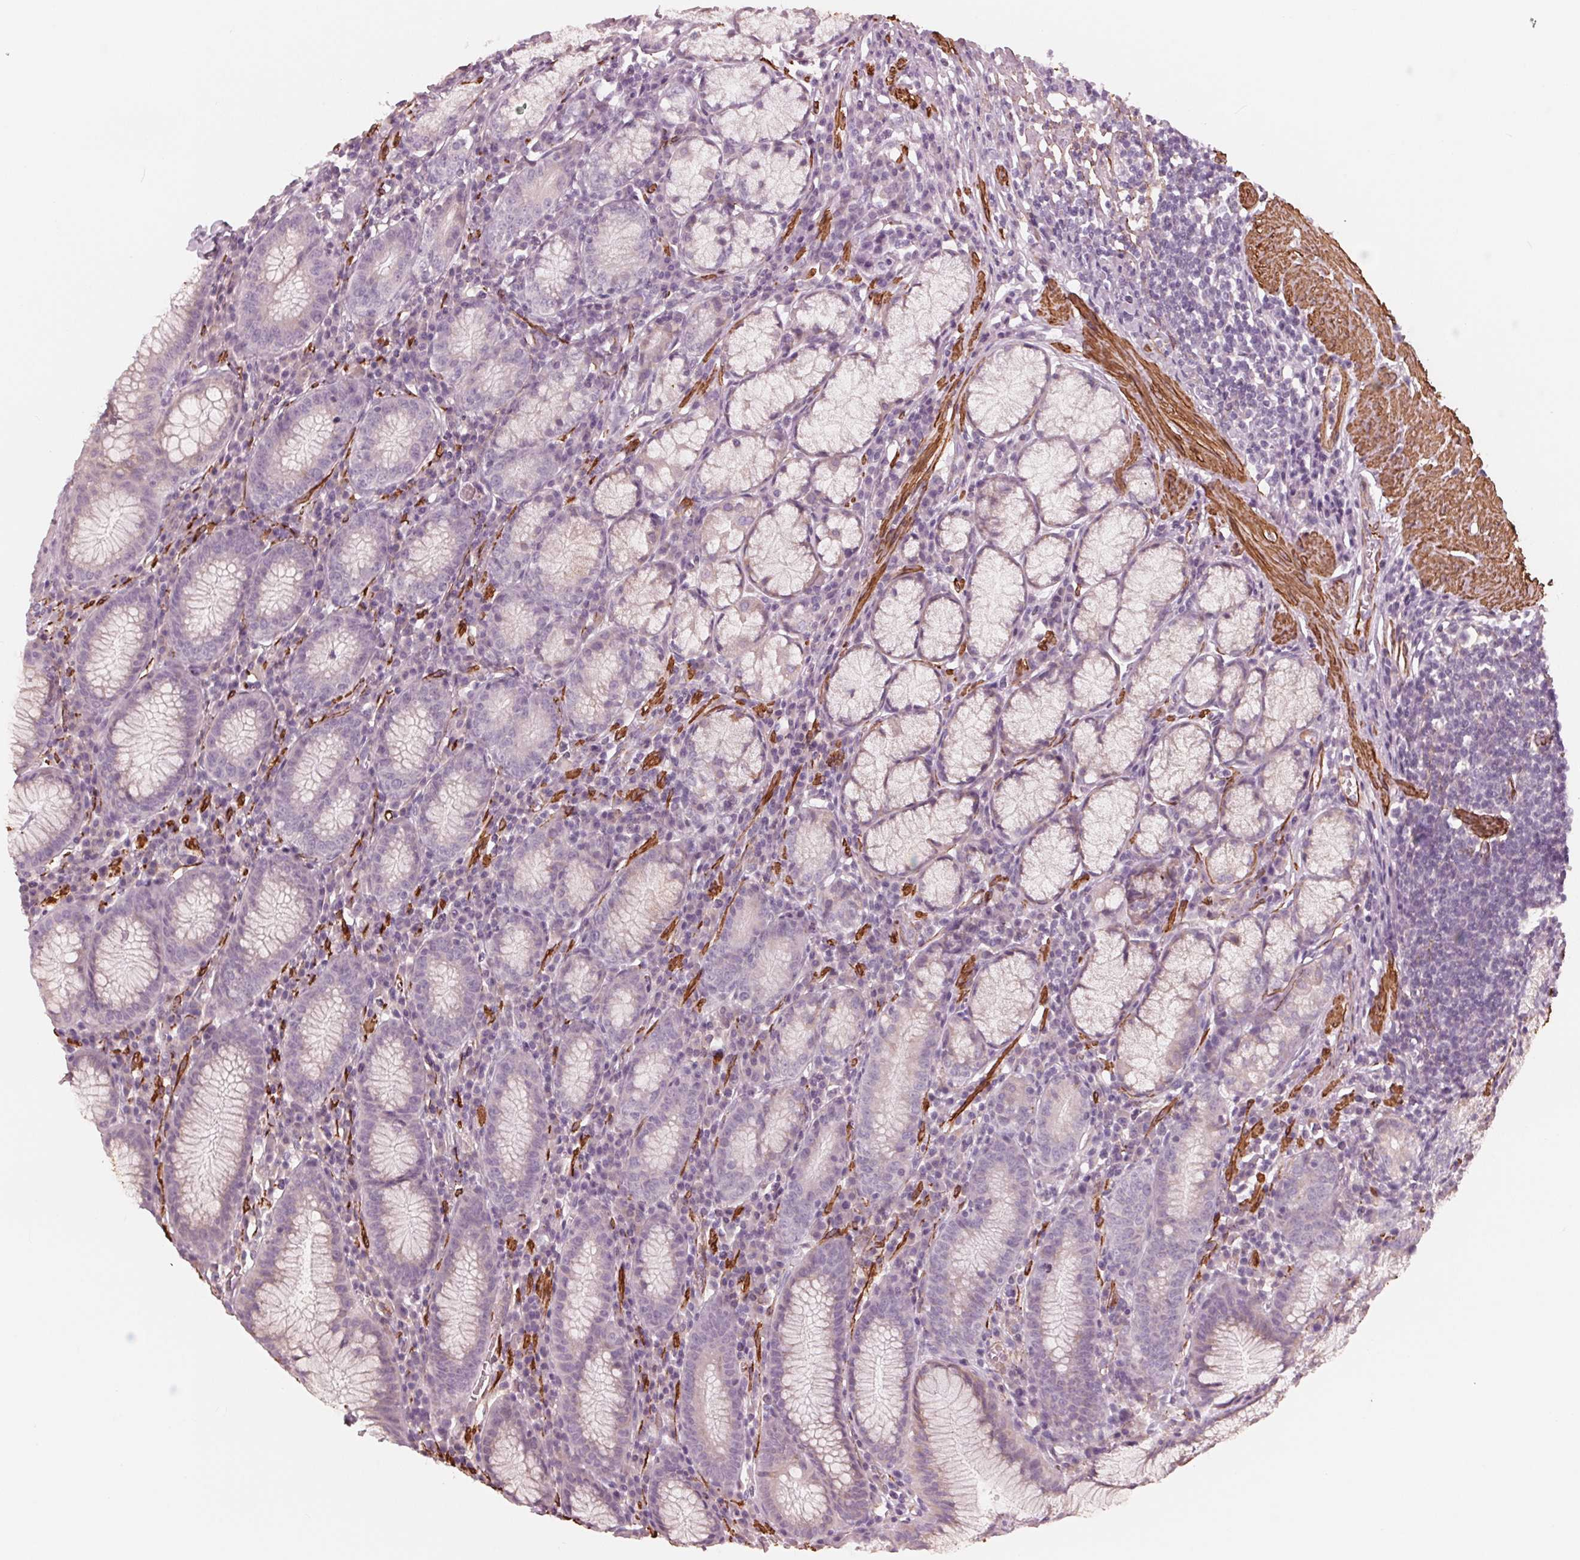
{"staining": {"intensity": "negative", "quantity": "none", "location": "none"}, "tissue": "stomach", "cell_type": "Glandular cells", "image_type": "normal", "snomed": [{"axis": "morphology", "description": "Normal tissue, NOS"}, {"axis": "topography", "description": "Stomach"}], "caption": "Immunohistochemistry photomicrograph of benign human stomach stained for a protein (brown), which shows no positivity in glandular cells.", "gene": "MIER3", "patient": {"sex": "male", "age": 55}}